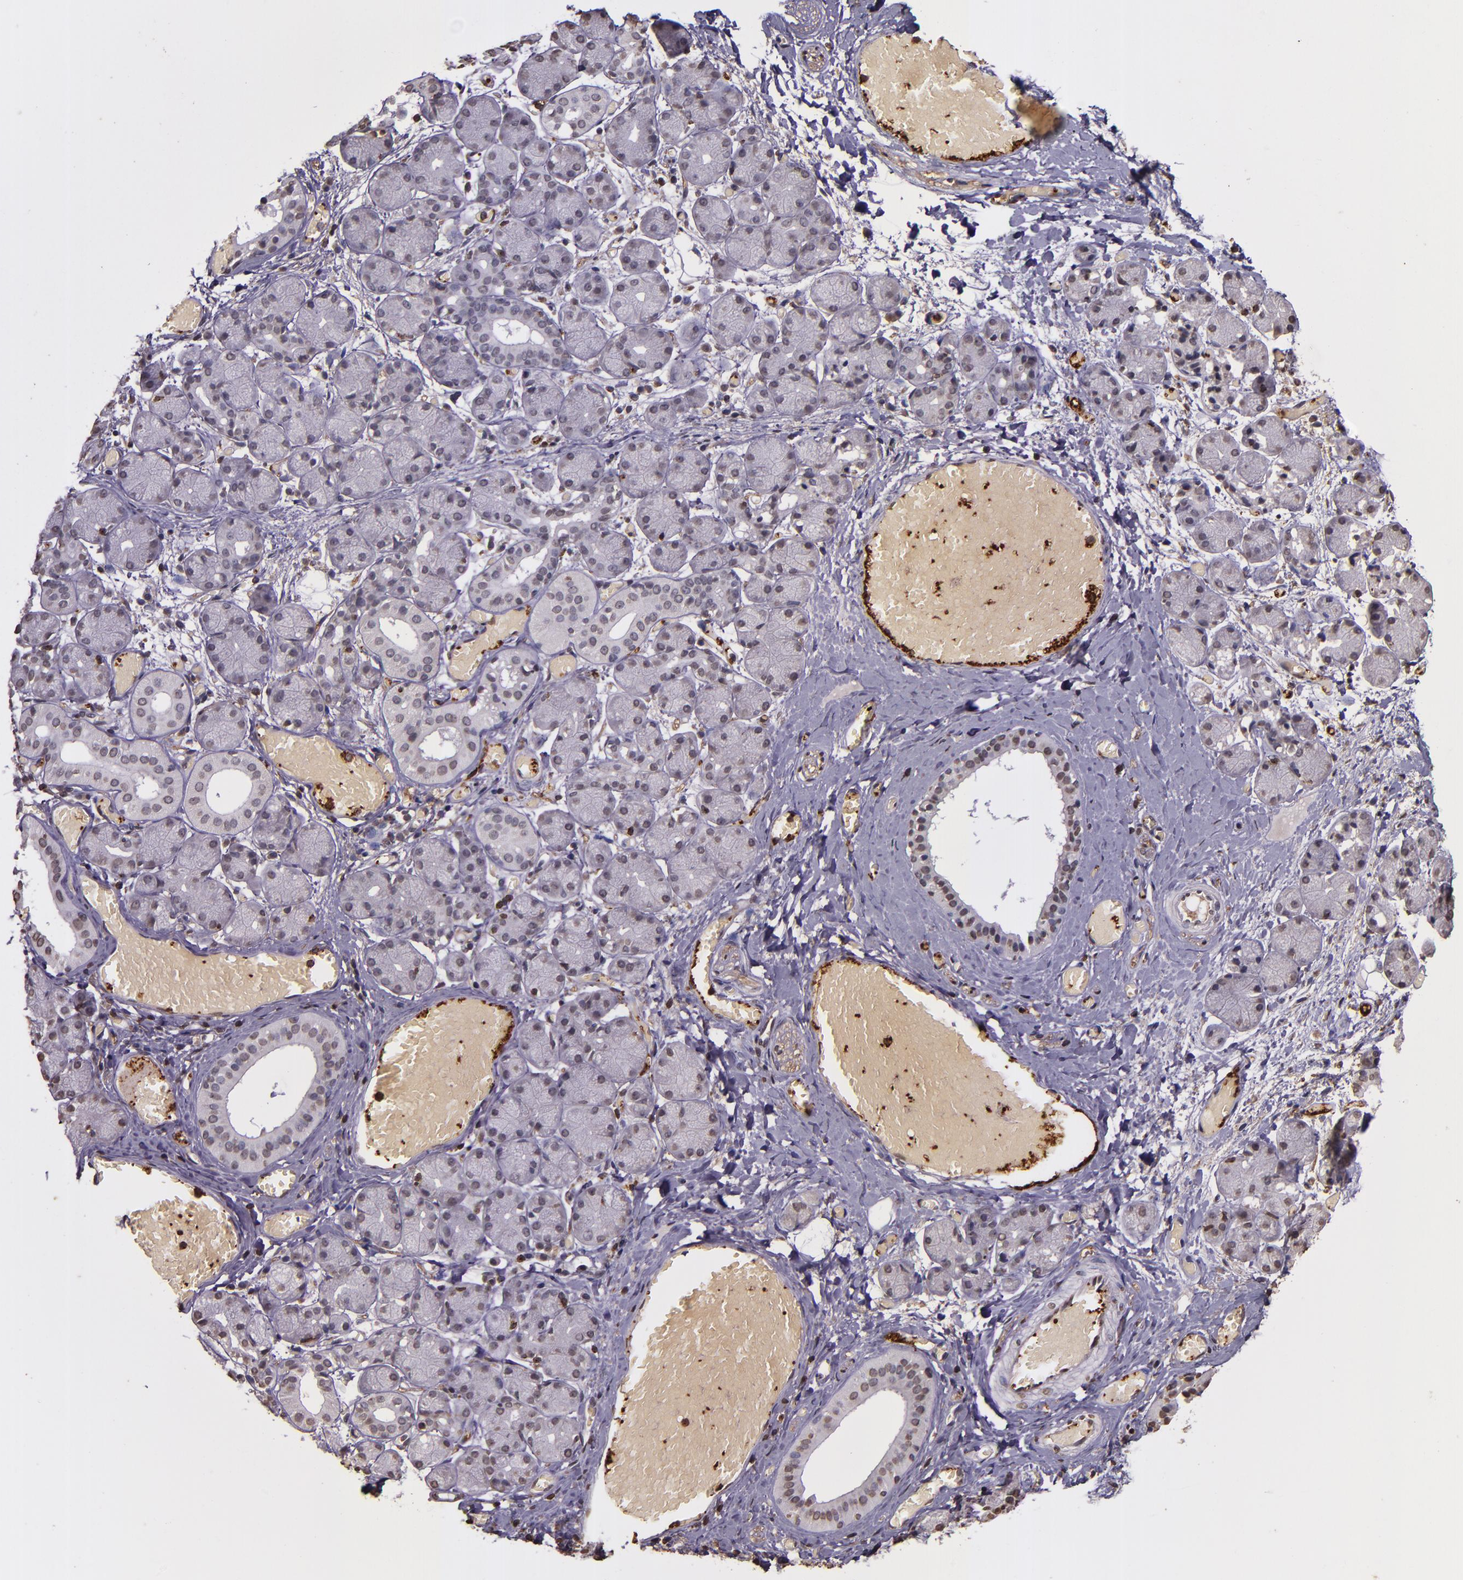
{"staining": {"intensity": "negative", "quantity": "none", "location": "none"}, "tissue": "salivary gland", "cell_type": "Glandular cells", "image_type": "normal", "snomed": [{"axis": "morphology", "description": "Normal tissue, NOS"}, {"axis": "topography", "description": "Salivary gland"}], "caption": "Glandular cells are negative for brown protein staining in benign salivary gland. (DAB immunohistochemistry (IHC), high magnification).", "gene": "SLC2A3", "patient": {"sex": "female", "age": 24}}